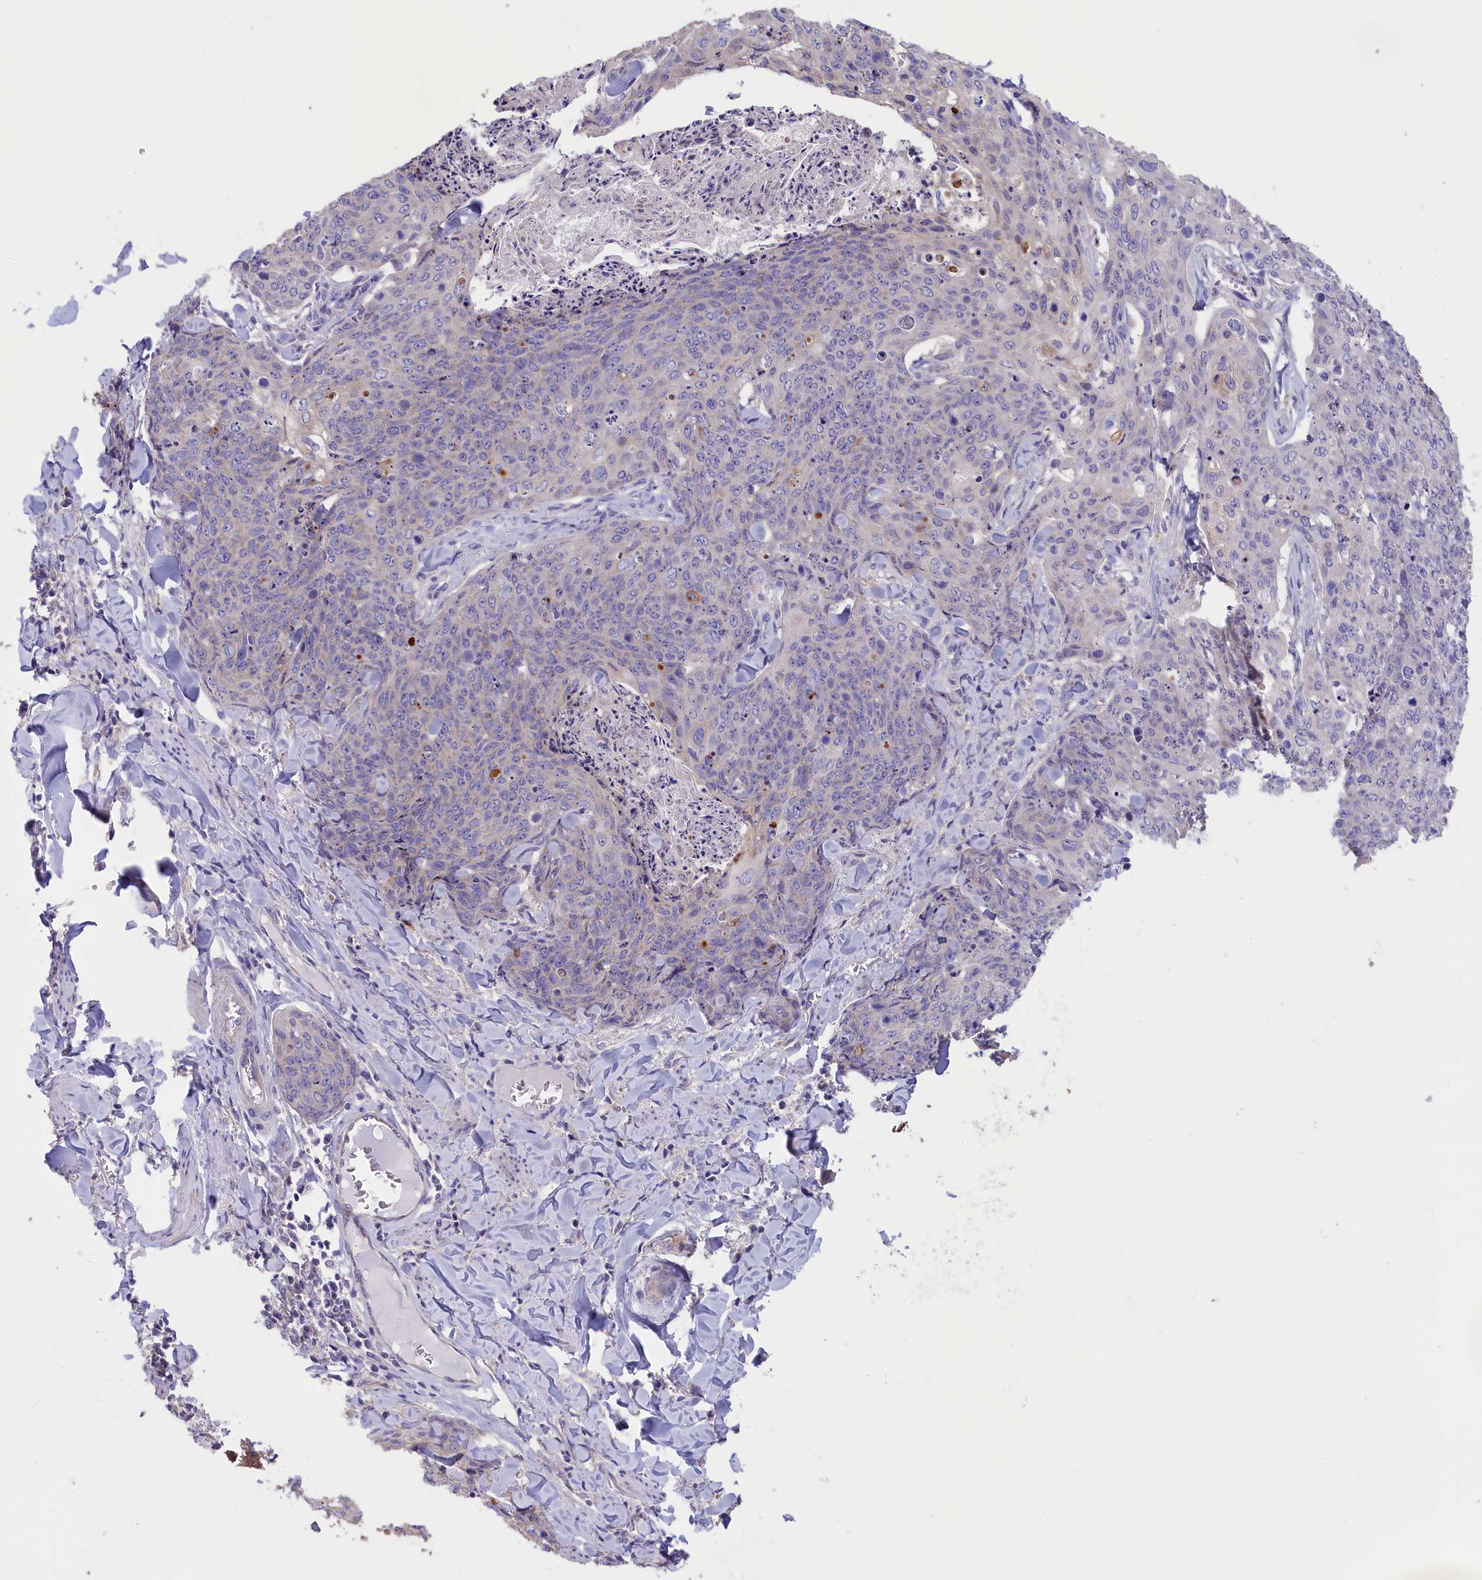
{"staining": {"intensity": "negative", "quantity": "none", "location": "none"}, "tissue": "skin cancer", "cell_type": "Tumor cells", "image_type": "cancer", "snomed": [{"axis": "morphology", "description": "Squamous cell carcinoma, NOS"}, {"axis": "topography", "description": "Skin"}, {"axis": "topography", "description": "Vulva"}], "caption": "A histopathology image of human skin squamous cell carcinoma is negative for staining in tumor cells.", "gene": "CYP2U1", "patient": {"sex": "female", "age": 85}}